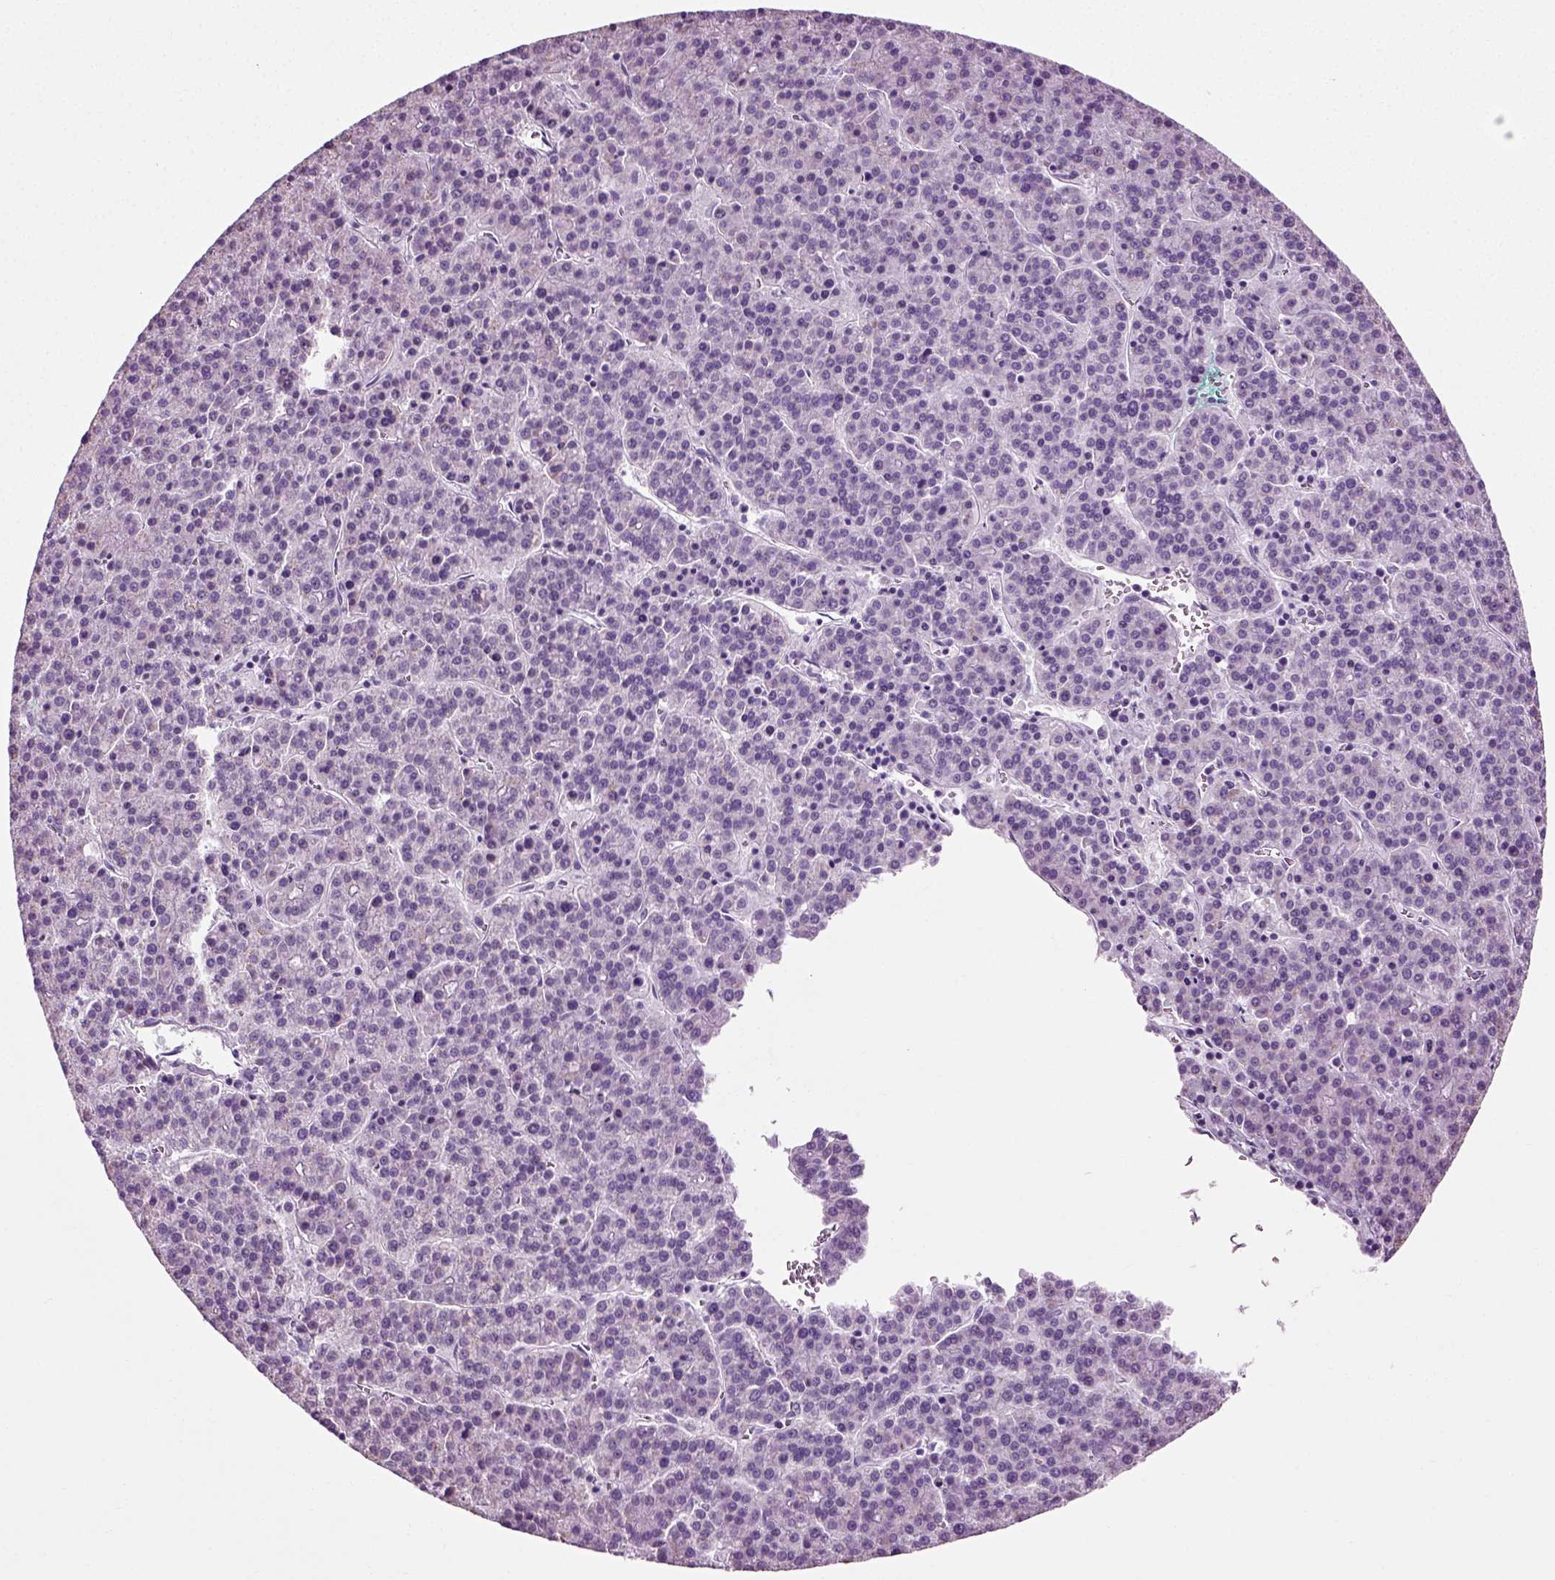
{"staining": {"intensity": "negative", "quantity": "none", "location": "none"}, "tissue": "liver cancer", "cell_type": "Tumor cells", "image_type": "cancer", "snomed": [{"axis": "morphology", "description": "Carcinoma, Hepatocellular, NOS"}, {"axis": "topography", "description": "Liver"}], "caption": "This photomicrograph is of liver cancer stained with IHC to label a protein in brown with the nuclei are counter-stained blue. There is no expression in tumor cells.", "gene": "SLC26A8", "patient": {"sex": "female", "age": 58}}